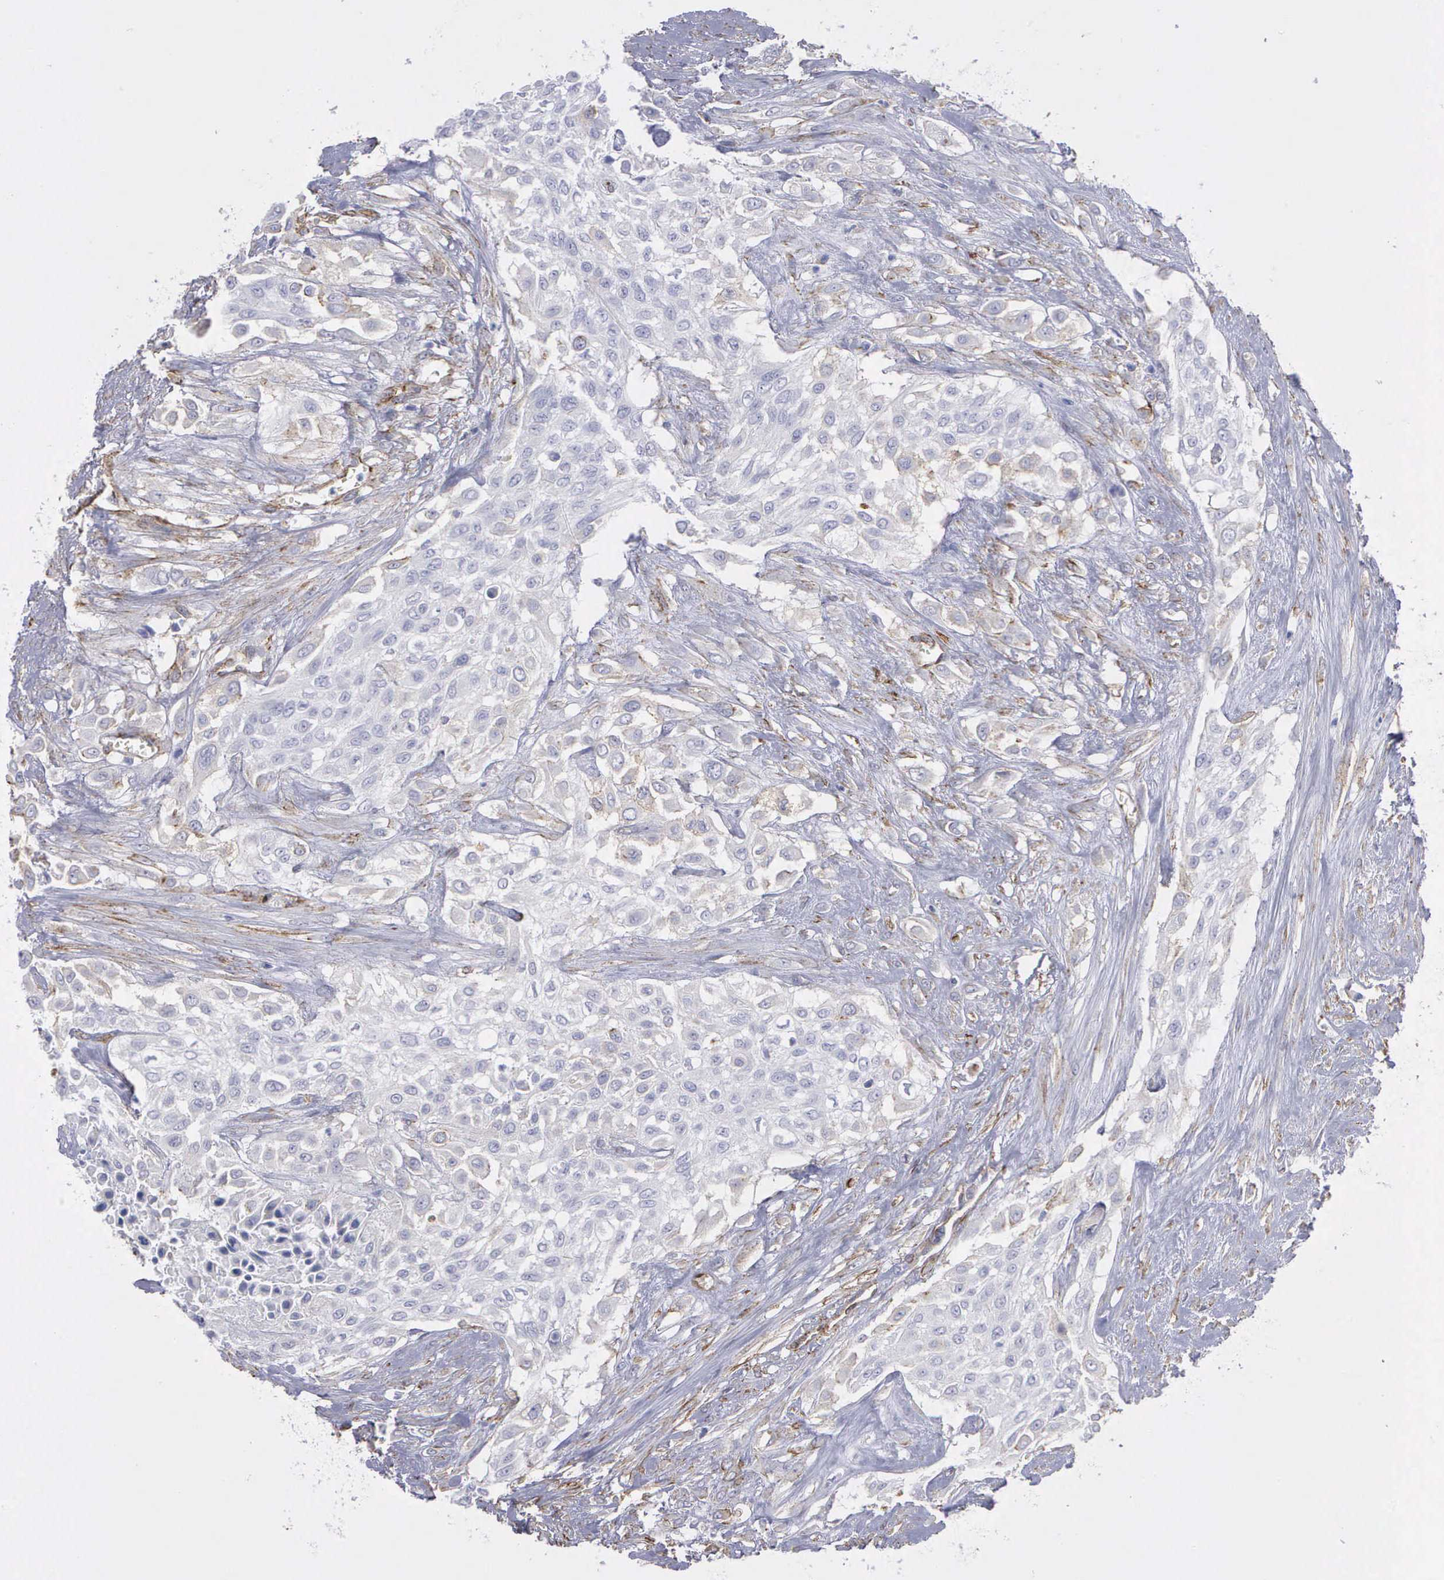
{"staining": {"intensity": "negative", "quantity": "none", "location": "none"}, "tissue": "urothelial cancer", "cell_type": "Tumor cells", "image_type": "cancer", "snomed": [{"axis": "morphology", "description": "Urothelial carcinoma, High grade"}, {"axis": "topography", "description": "Urinary bladder"}], "caption": "This histopathology image is of urothelial cancer stained with IHC to label a protein in brown with the nuclei are counter-stained blue. There is no positivity in tumor cells. Nuclei are stained in blue.", "gene": "MAGEB10", "patient": {"sex": "male", "age": 57}}